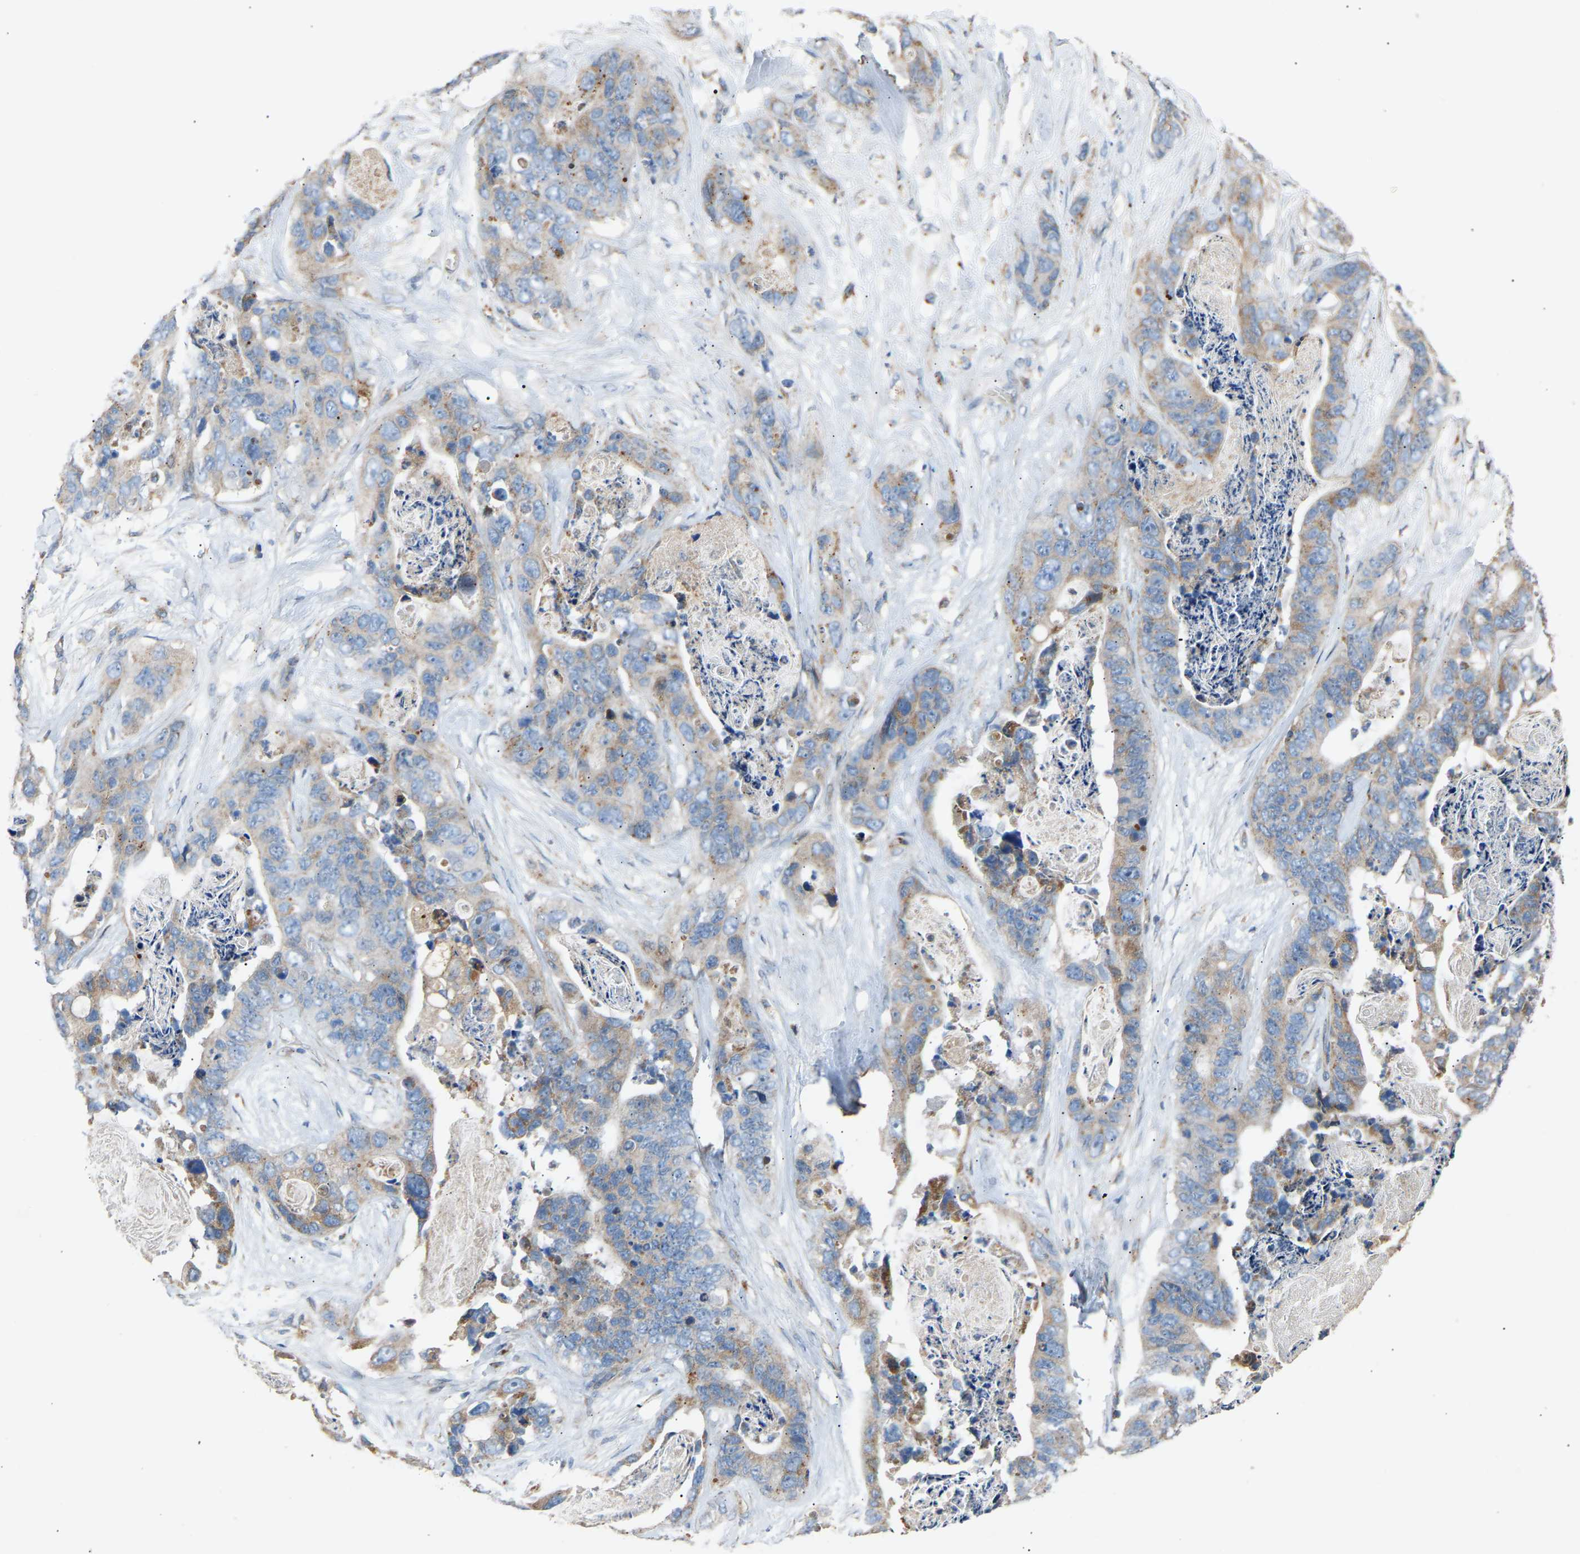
{"staining": {"intensity": "weak", "quantity": "<25%", "location": "cytoplasmic/membranous"}, "tissue": "stomach cancer", "cell_type": "Tumor cells", "image_type": "cancer", "snomed": [{"axis": "morphology", "description": "Adenocarcinoma, NOS"}, {"axis": "topography", "description": "Stomach"}], "caption": "The image reveals no significant expression in tumor cells of stomach adenocarcinoma. (DAB IHC, high magnification).", "gene": "RGP1", "patient": {"sex": "female", "age": 89}}